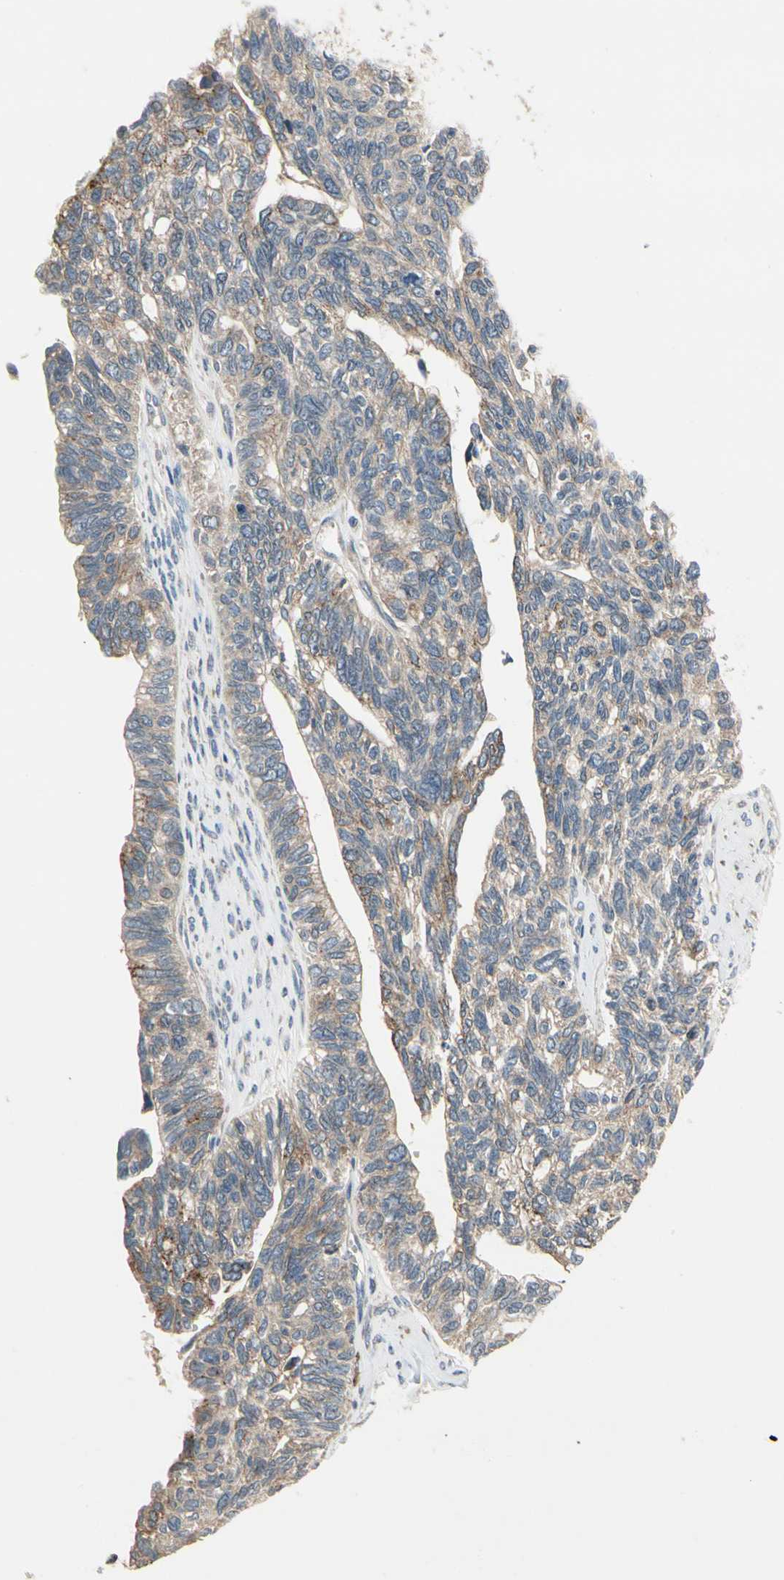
{"staining": {"intensity": "weak", "quantity": "25%-75%", "location": "cytoplasmic/membranous"}, "tissue": "ovarian cancer", "cell_type": "Tumor cells", "image_type": "cancer", "snomed": [{"axis": "morphology", "description": "Cystadenocarcinoma, serous, NOS"}, {"axis": "topography", "description": "Ovary"}], "caption": "The immunohistochemical stain labels weak cytoplasmic/membranous positivity in tumor cells of ovarian cancer (serous cystadenocarcinoma) tissue.", "gene": "CGREF1", "patient": {"sex": "female", "age": 79}}